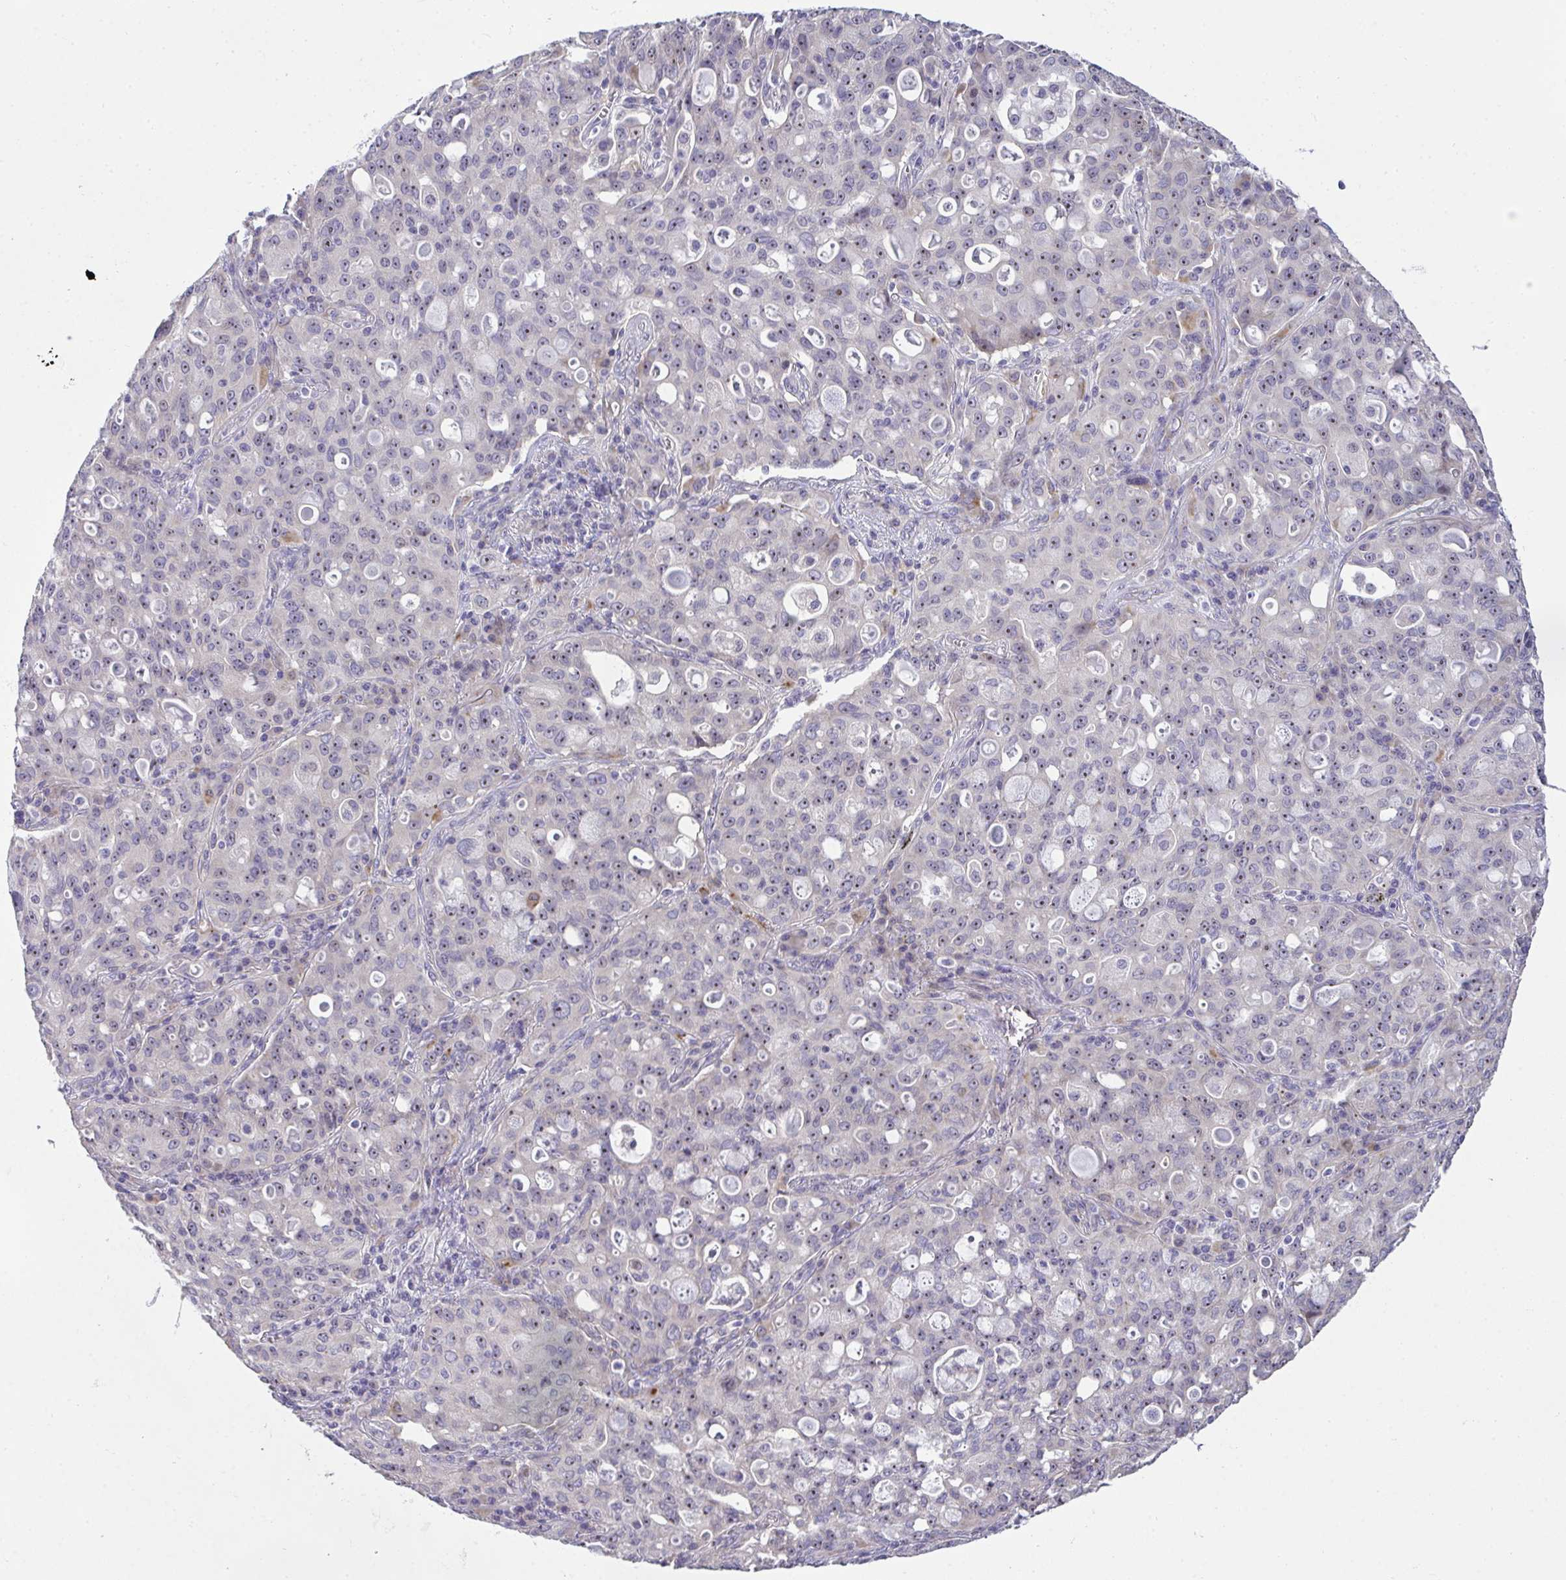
{"staining": {"intensity": "moderate", "quantity": "25%-75%", "location": "nuclear"}, "tissue": "lung cancer", "cell_type": "Tumor cells", "image_type": "cancer", "snomed": [{"axis": "morphology", "description": "Adenocarcinoma, NOS"}, {"axis": "topography", "description": "Lung"}], "caption": "A brown stain highlights moderate nuclear expression of a protein in human adenocarcinoma (lung) tumor cells. The protein is stained brown, and the nuclei are stained in blue (DAB (3,3'-diaminobenzidine) IHC with brightfield microscopy, high magnification).", "gene": "NT5C1A", "patient": {"sex": "female", "age": 44}}